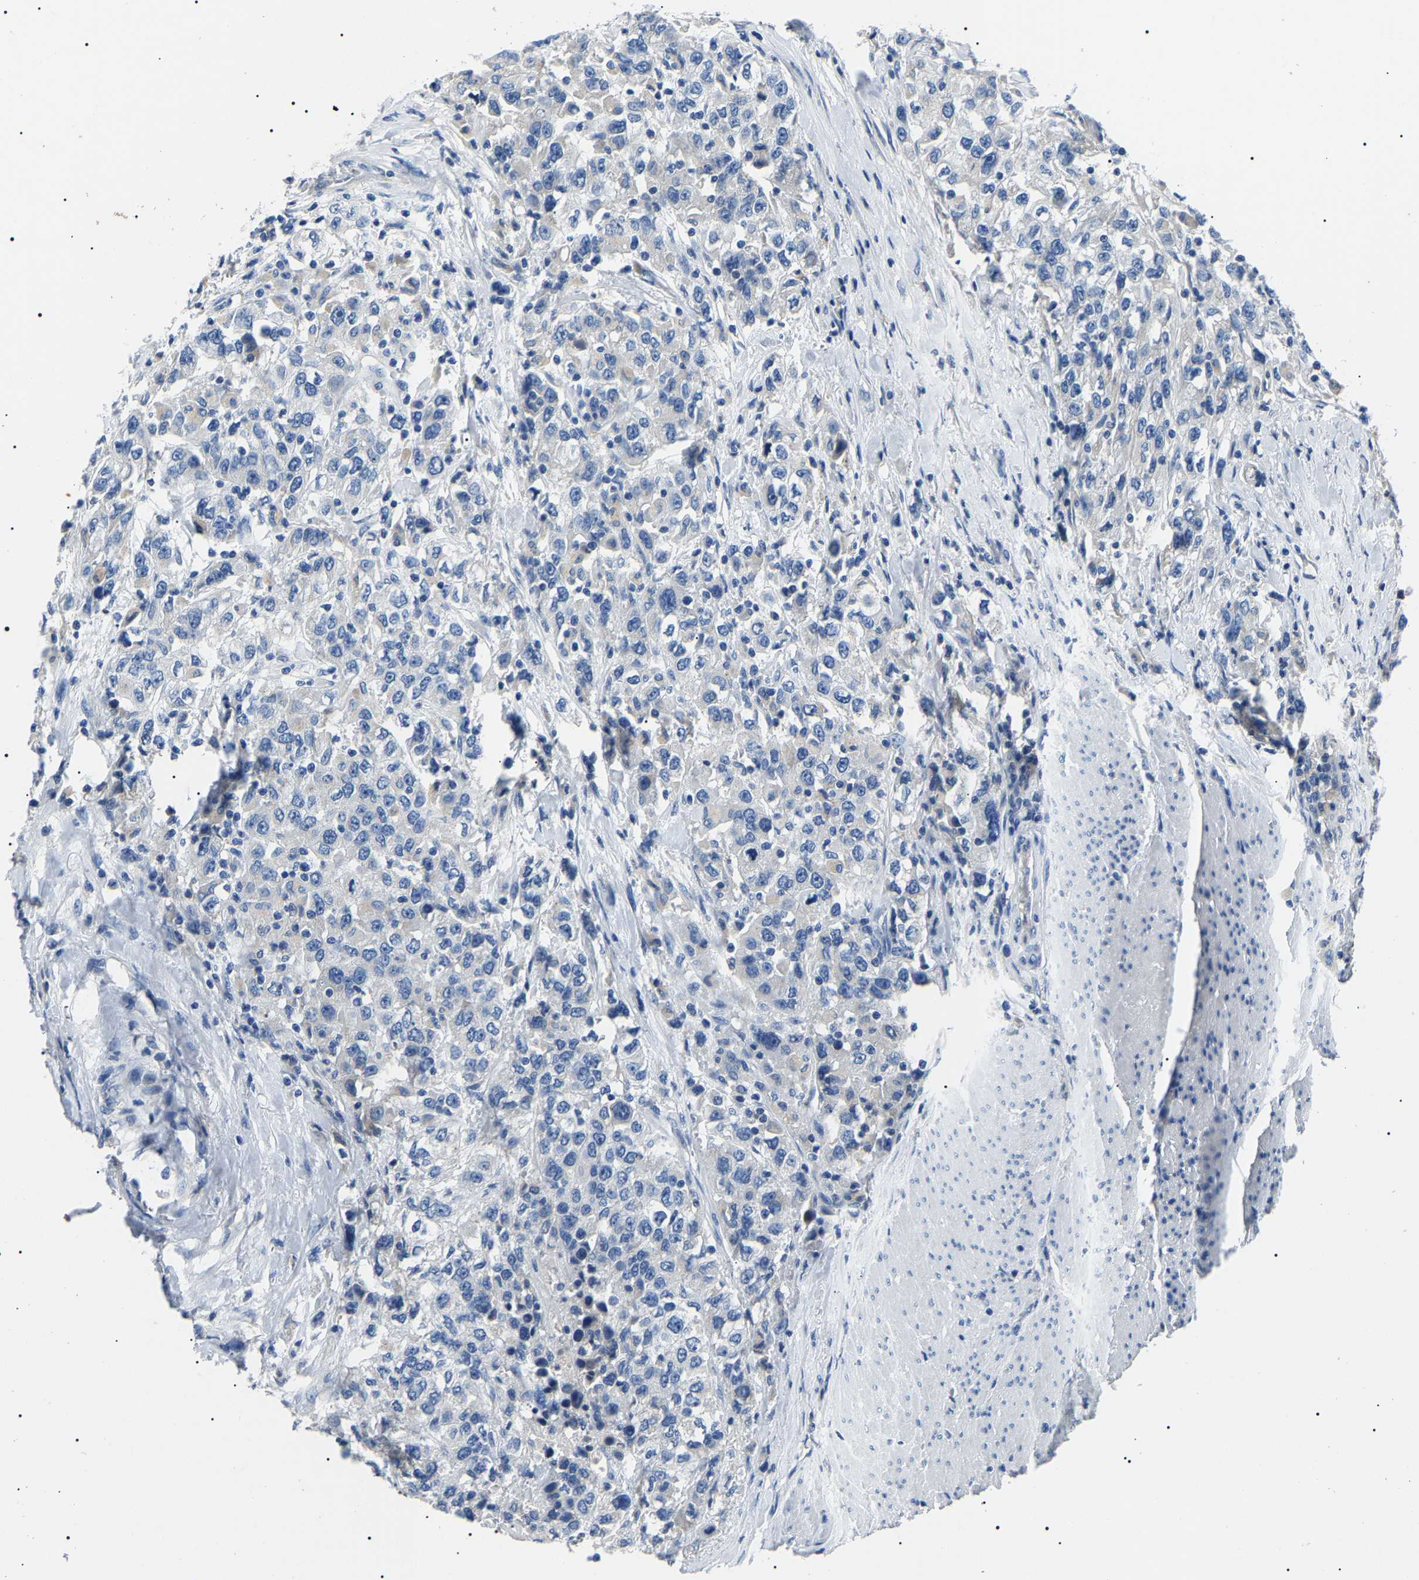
{"staining": {"intensity": "negative", "quantity": "none", "location": "none"}, "tissue": "urothelial cancer", "cell_type": "Tumor cells", "image_type": "cancer", "snomed": [{"axis": "morphology", "description": "Urothelial carcinoma, High grade"}, {"axis": "topography", "description": "Urinary bladder"}], "caption": "DAB (3,3'-diaminobenzidine) immunohistochemical staining of human high-grade urothelial carcinoma shows no significant staining in tumor cells.", "gene": "KLK15", "patient": {"sex": "female", "age": 80}}